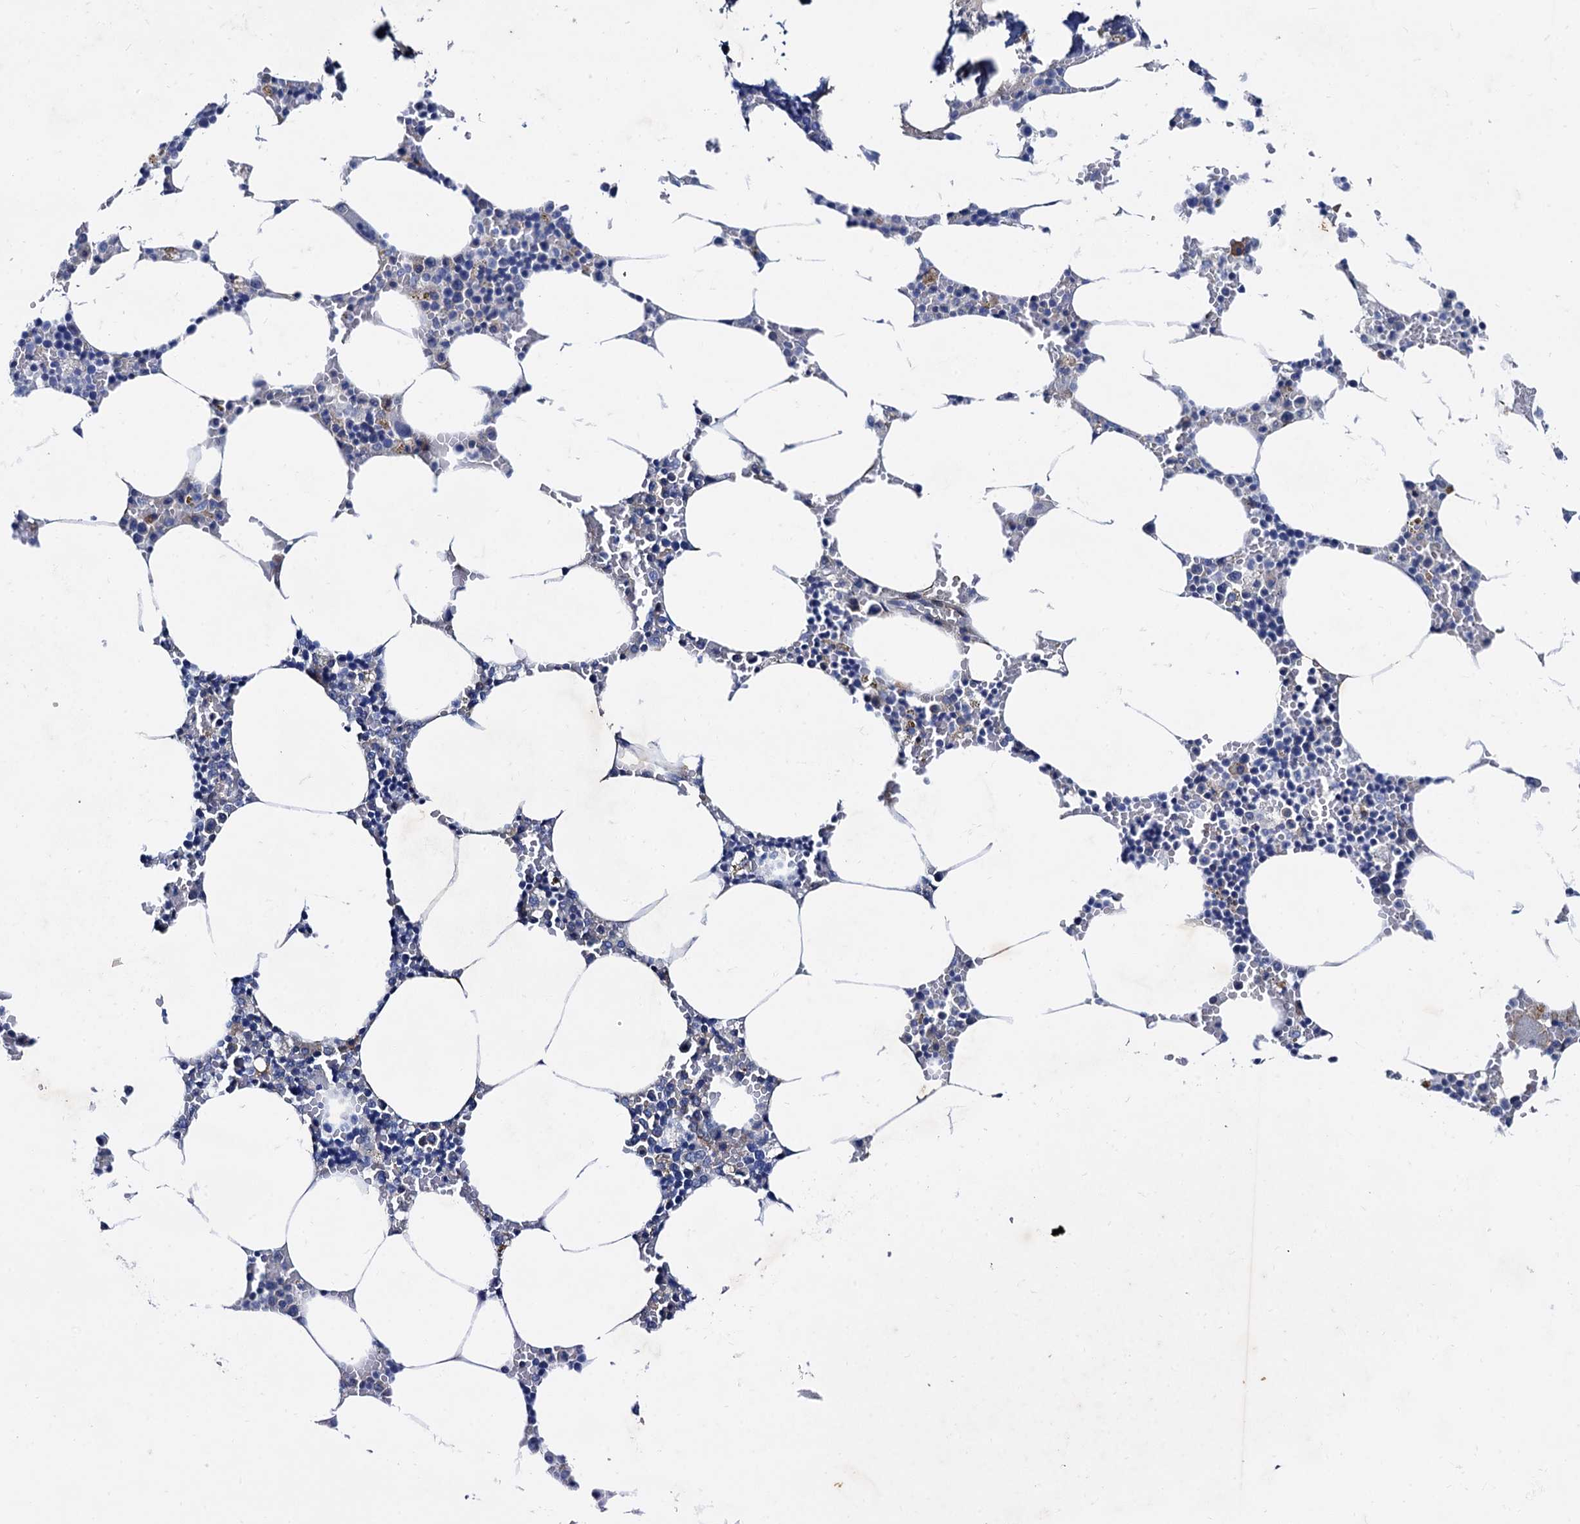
{"staining": {"intensity": "weak", "quantity": "<25%", "location": "cytoplasmic/membranous"}, "tissue": "bone marrow", "cell_type": "Hematopoietic cells", "image_type": "normal", "snomed": [{"axis": "morphology", "description": "Normal tissue, NOS"}, {"axis": "topography", "description": "Bone marrow"}], "caption": "High magnification brightfield microscopy of normal bone marrow stained with DAB (brown) and counterstained with hematoxylin (blue): hematopoietic cells show no significant positivity. (Brightfield microscopy of DAB immunohistochemistry at high magnification).", "gene": "TMEM72", "patient": {"sex": "male", "age": 70}}